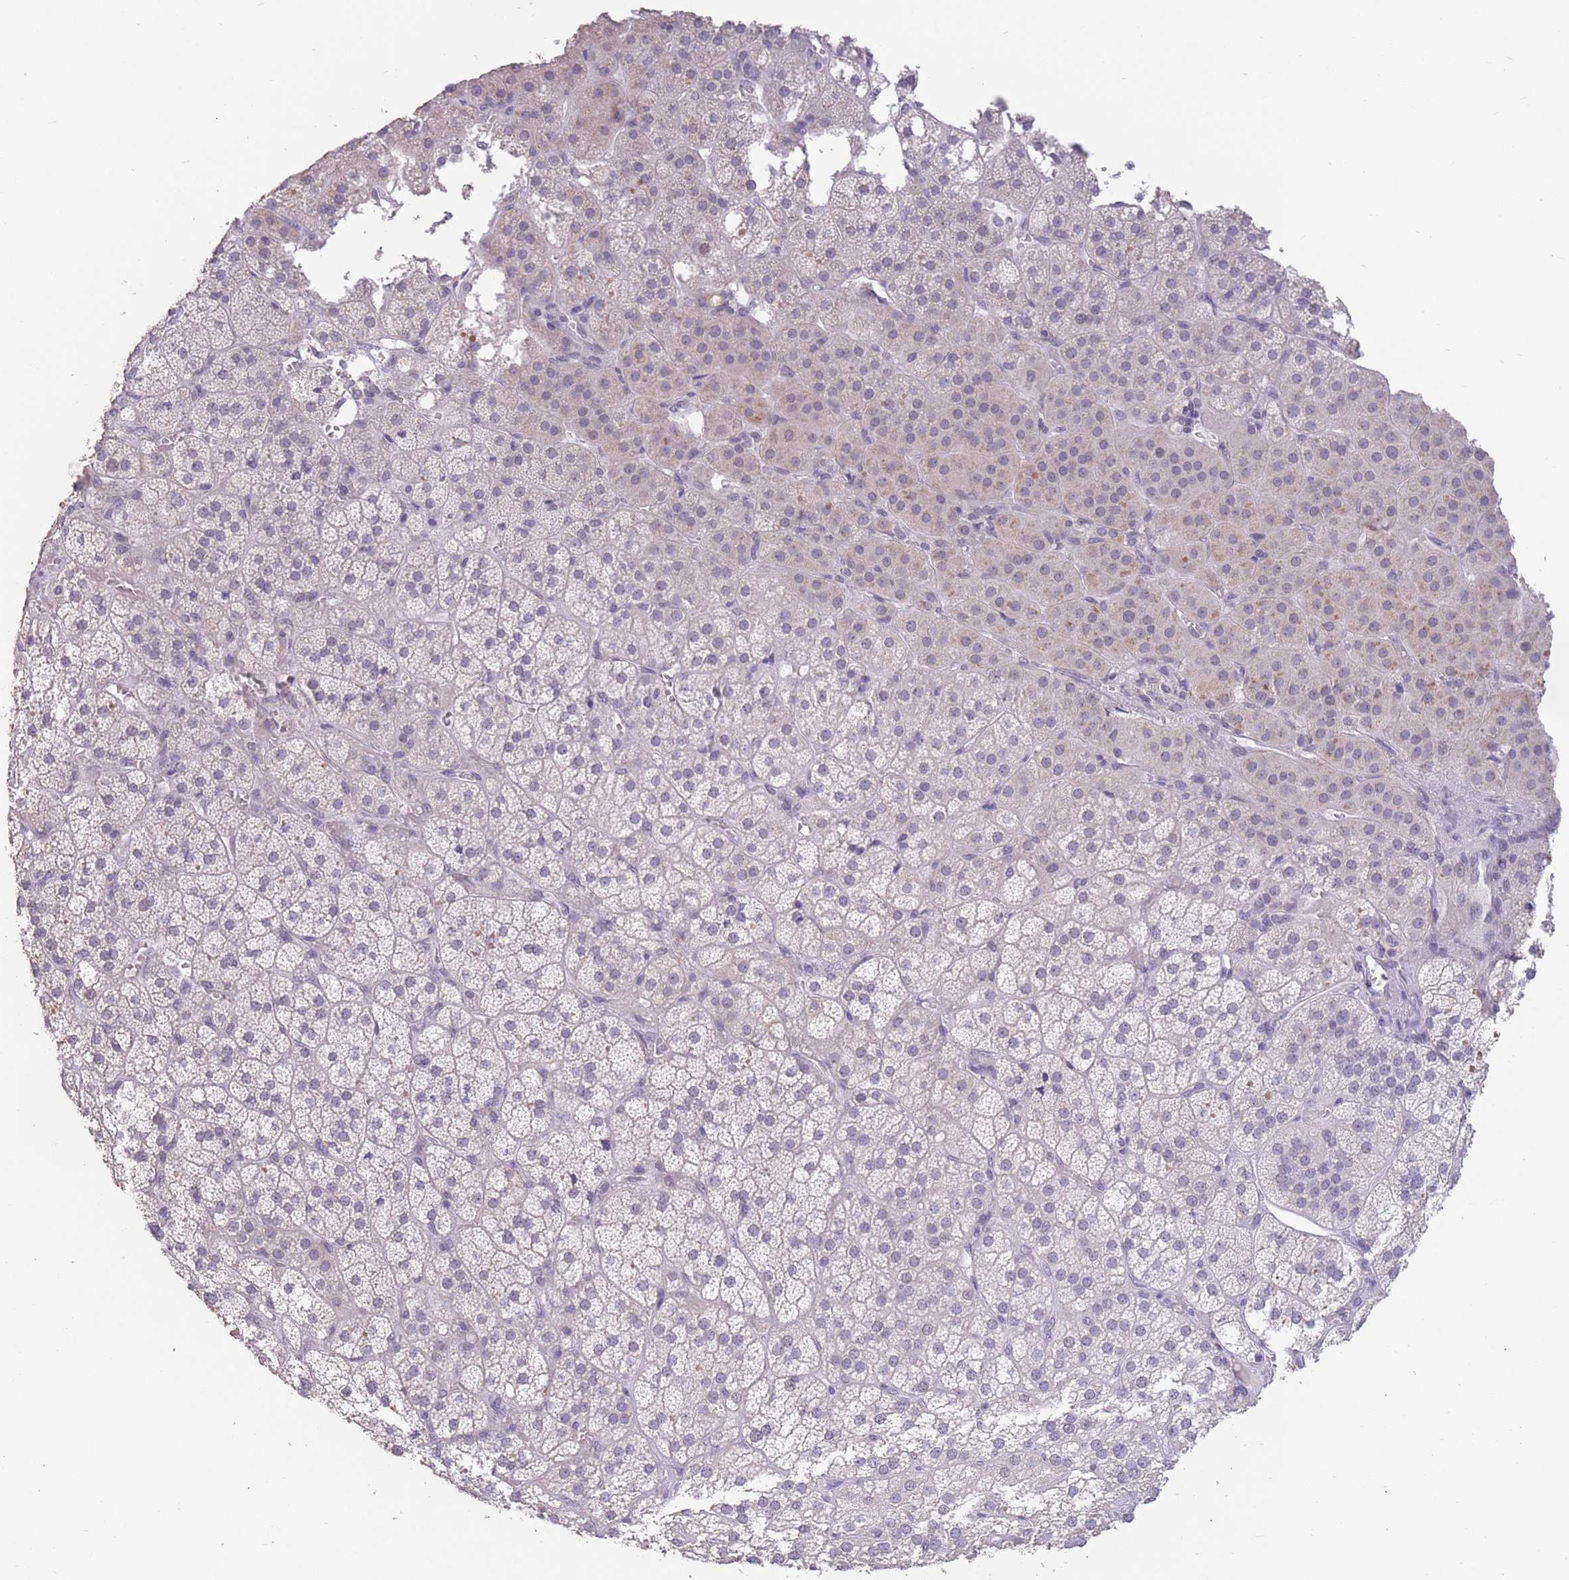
{"staining": {"intensity": "negative", "quantity": "none", "location": "none"}, "tissue": "adrenal gland", "cell_type": "Glandular cells", "image_type": "normal", "snomed": [{"axis": "morphology", "description": "Normal tissue, NOS"}, {"axis": "topography", "description": "Adrenal gland"}], "caption": "Normal adrenal gland was stained to show a protein in brown. There is no significant expression in glandular cells. Nuclei are stained in blue.", "gene": "ZNF574", "patient": {"sex": "female", "age": 70}}